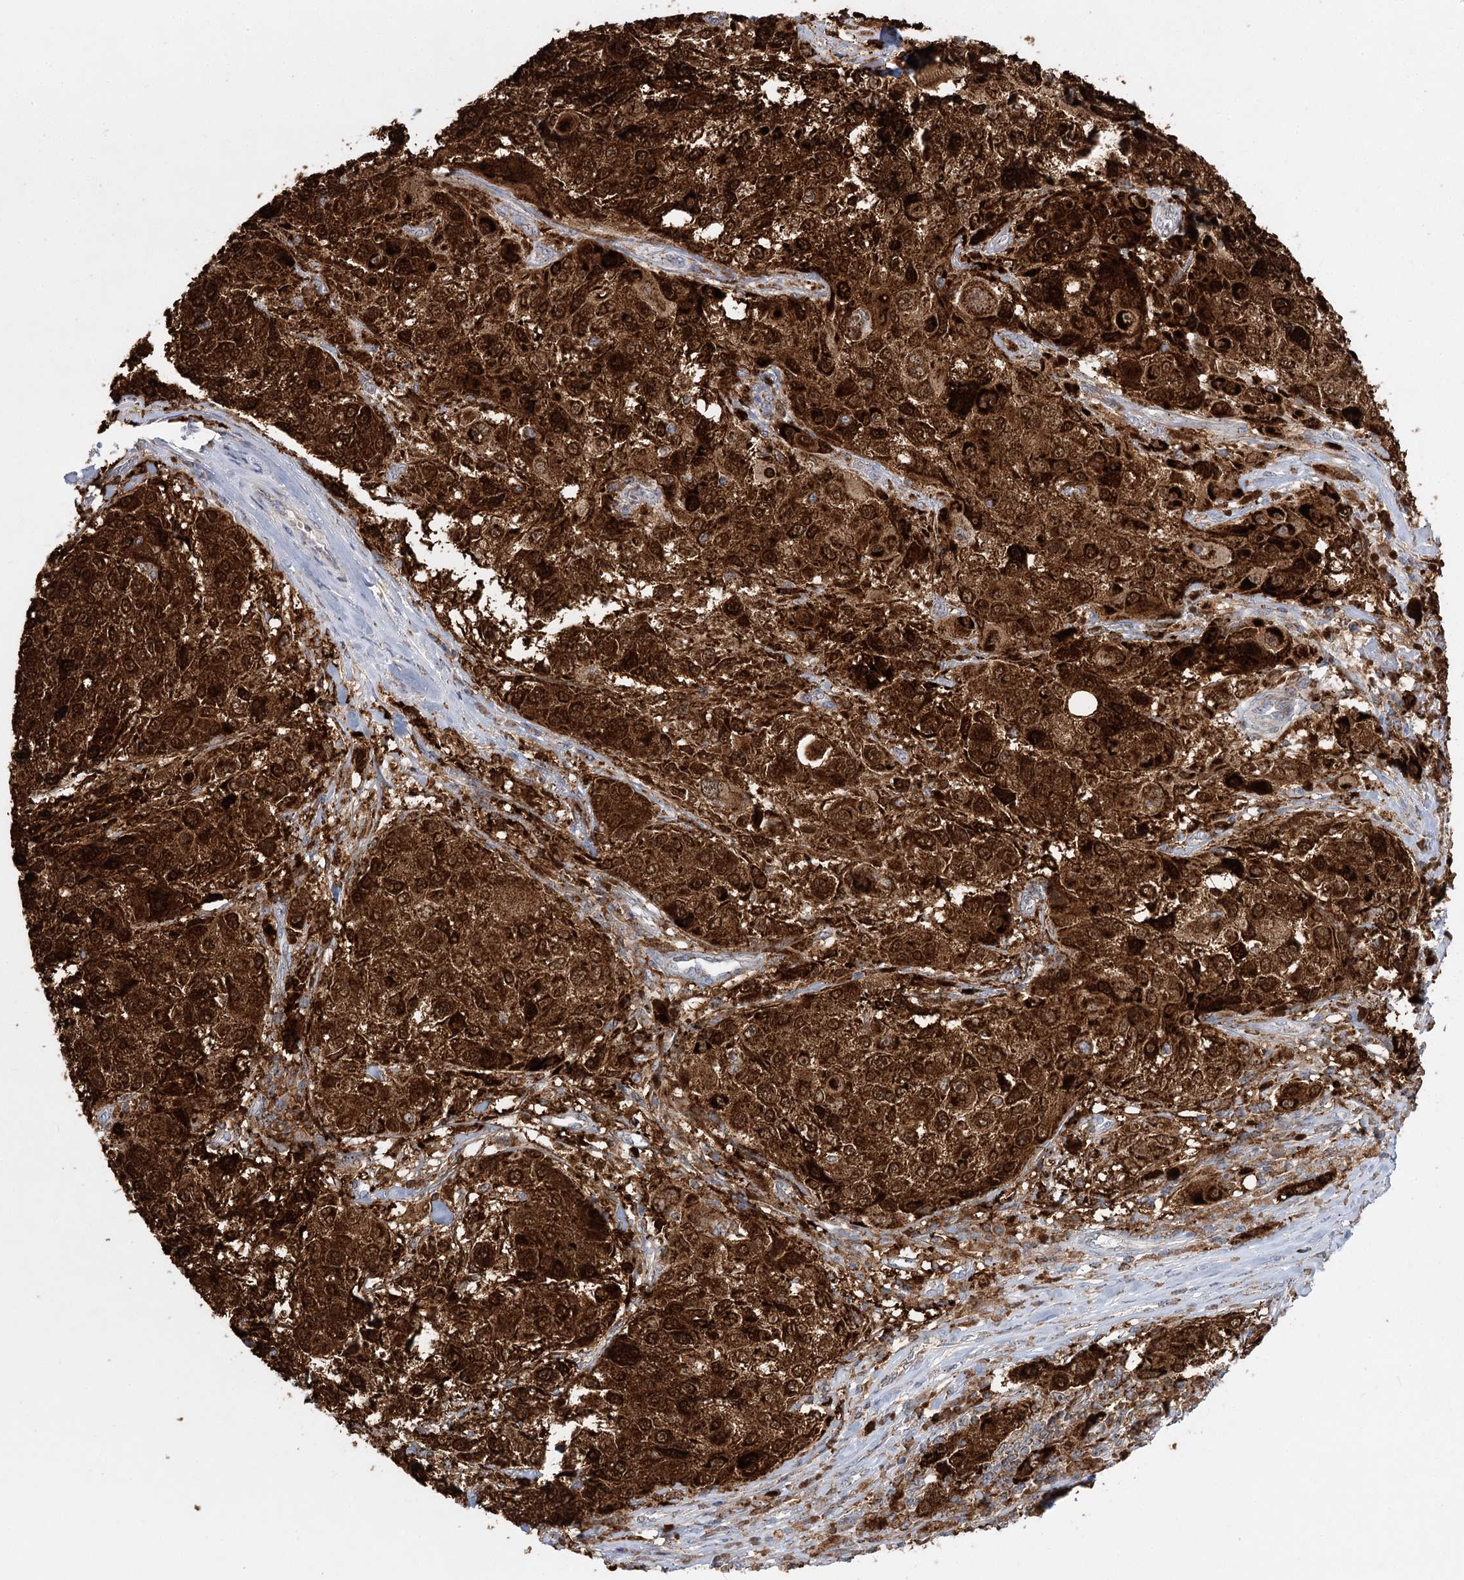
{"staining": {"intensity": "strong", "quantity": ">75%", "location": "cytoplasmic/membranous"}, "tissue": "melanoma", "cell_type": "Tumor cells", "image_type": "cancer", "snomed": [{"axis": "morphology", "description": "Necrosis, NOS"}, {"axis": "morphology", "description": "Malignant melanoma, NOS"}, {"axis": "topography", "description": "Skin"}], "caption": "A photomicrograph of malignant melanoma stained for a protein displays strong cytoplasmic/membranous brown staining in tumor cells. Ihc stains the protein of interest in brown and the nuclei are stained blue.", "gene": "TAS1R1", "patient": {"sex": "female", "age": 87}}